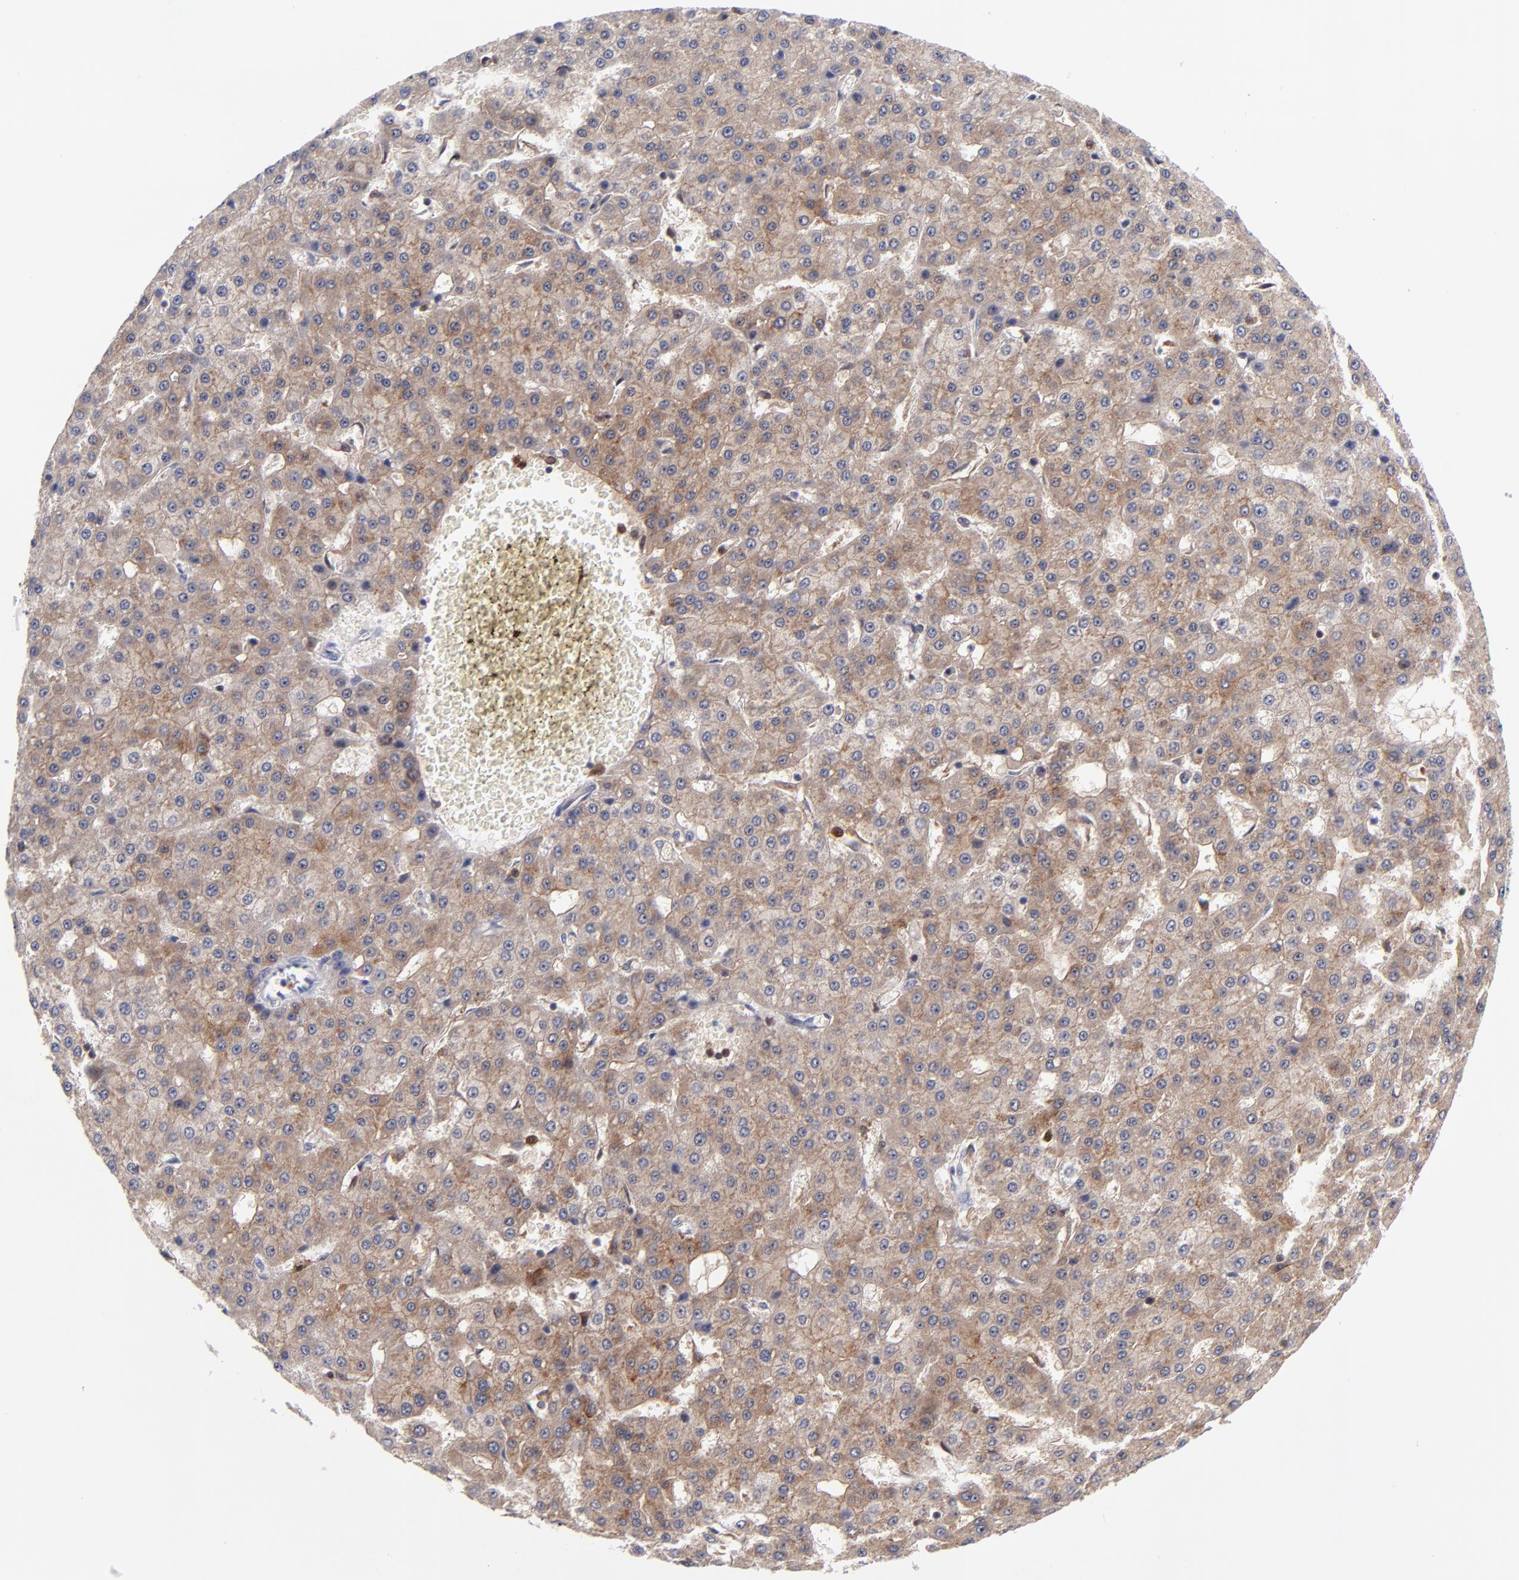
{"staining": {"intensity": "weak", "quantity": ">75%", "location": "cytoplasmic/membranous"}, "tissue": "liver cancer", "cell_type": "Tumor cells", "image_type": "cancer", "snomed": [{"axis": "morphology", "description": "Carcinoma, Hepatocellular, NOS"}, {"axis": "topography", "description": "Liver"}], "caption": "Immunohistochemistry histopathology image of human liver cancer (hepatocellular carcinoma) stained for a protein (brown), which shows low levels of weak cytoplasmic/membranous expression in about >75% of tumor cells.", "gene": "BID", "patient": {"sex": "male", "age": 47}}